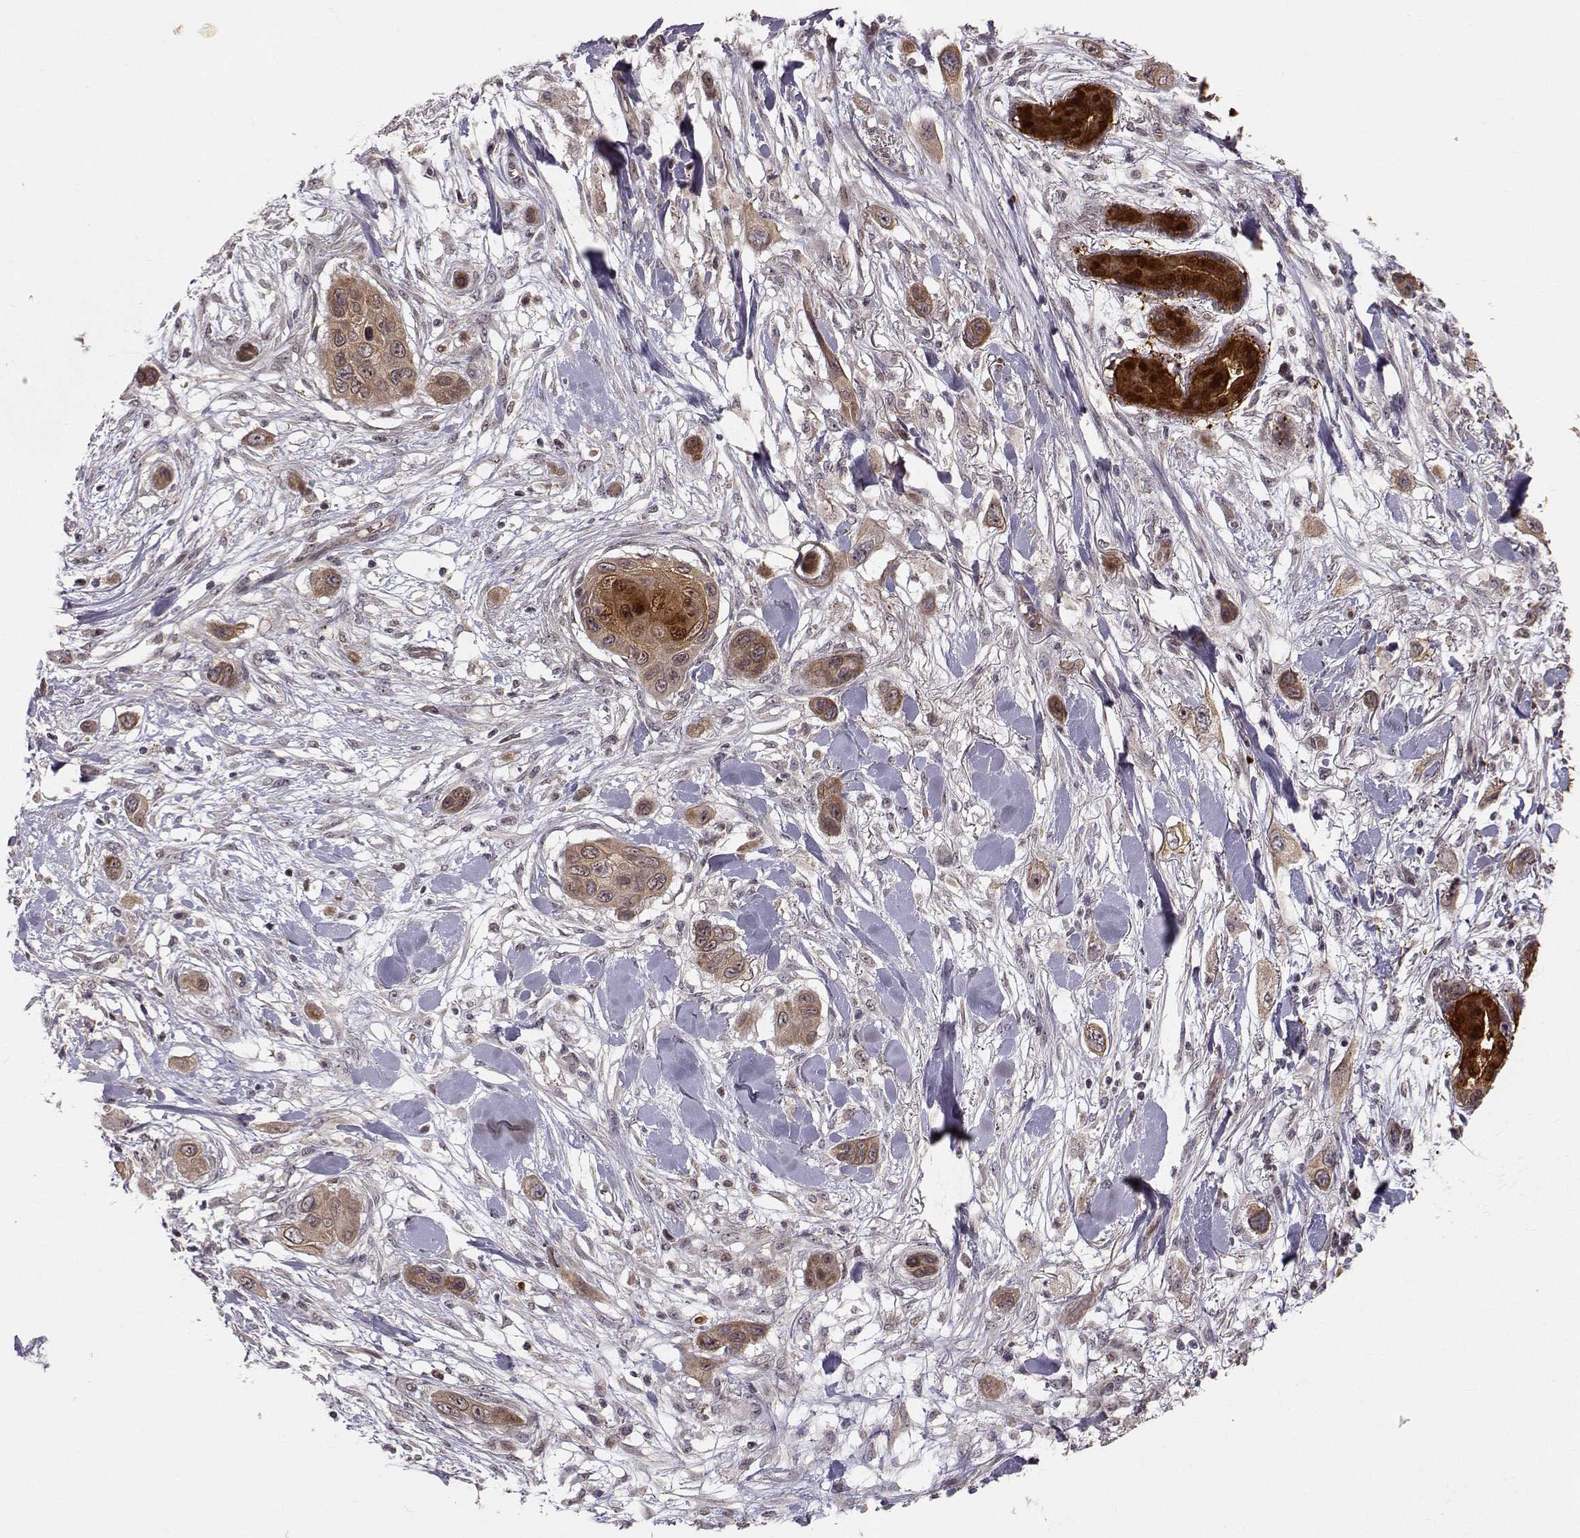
{"staining": {"intensity": "strong", "quantity": "<25%", "location": "cytoplasmic/membranous"}, "tissue": "skin cancer", "cell_type": "Tumor cells", "image_type": "cancer", "snomed": [{"axis": "morphology", "description": "Squamous cell carcinoma, NOS"}, {"axis": "topography", "description": "Skin"}], "caption": "Protein staining of skin squamous cell carcinoma tissue displays strong cytoplasmic/membranous staining in approximately <25% of tumor cells.", "gene": "APC", "patient": {"sex": "male", "age": 79}}